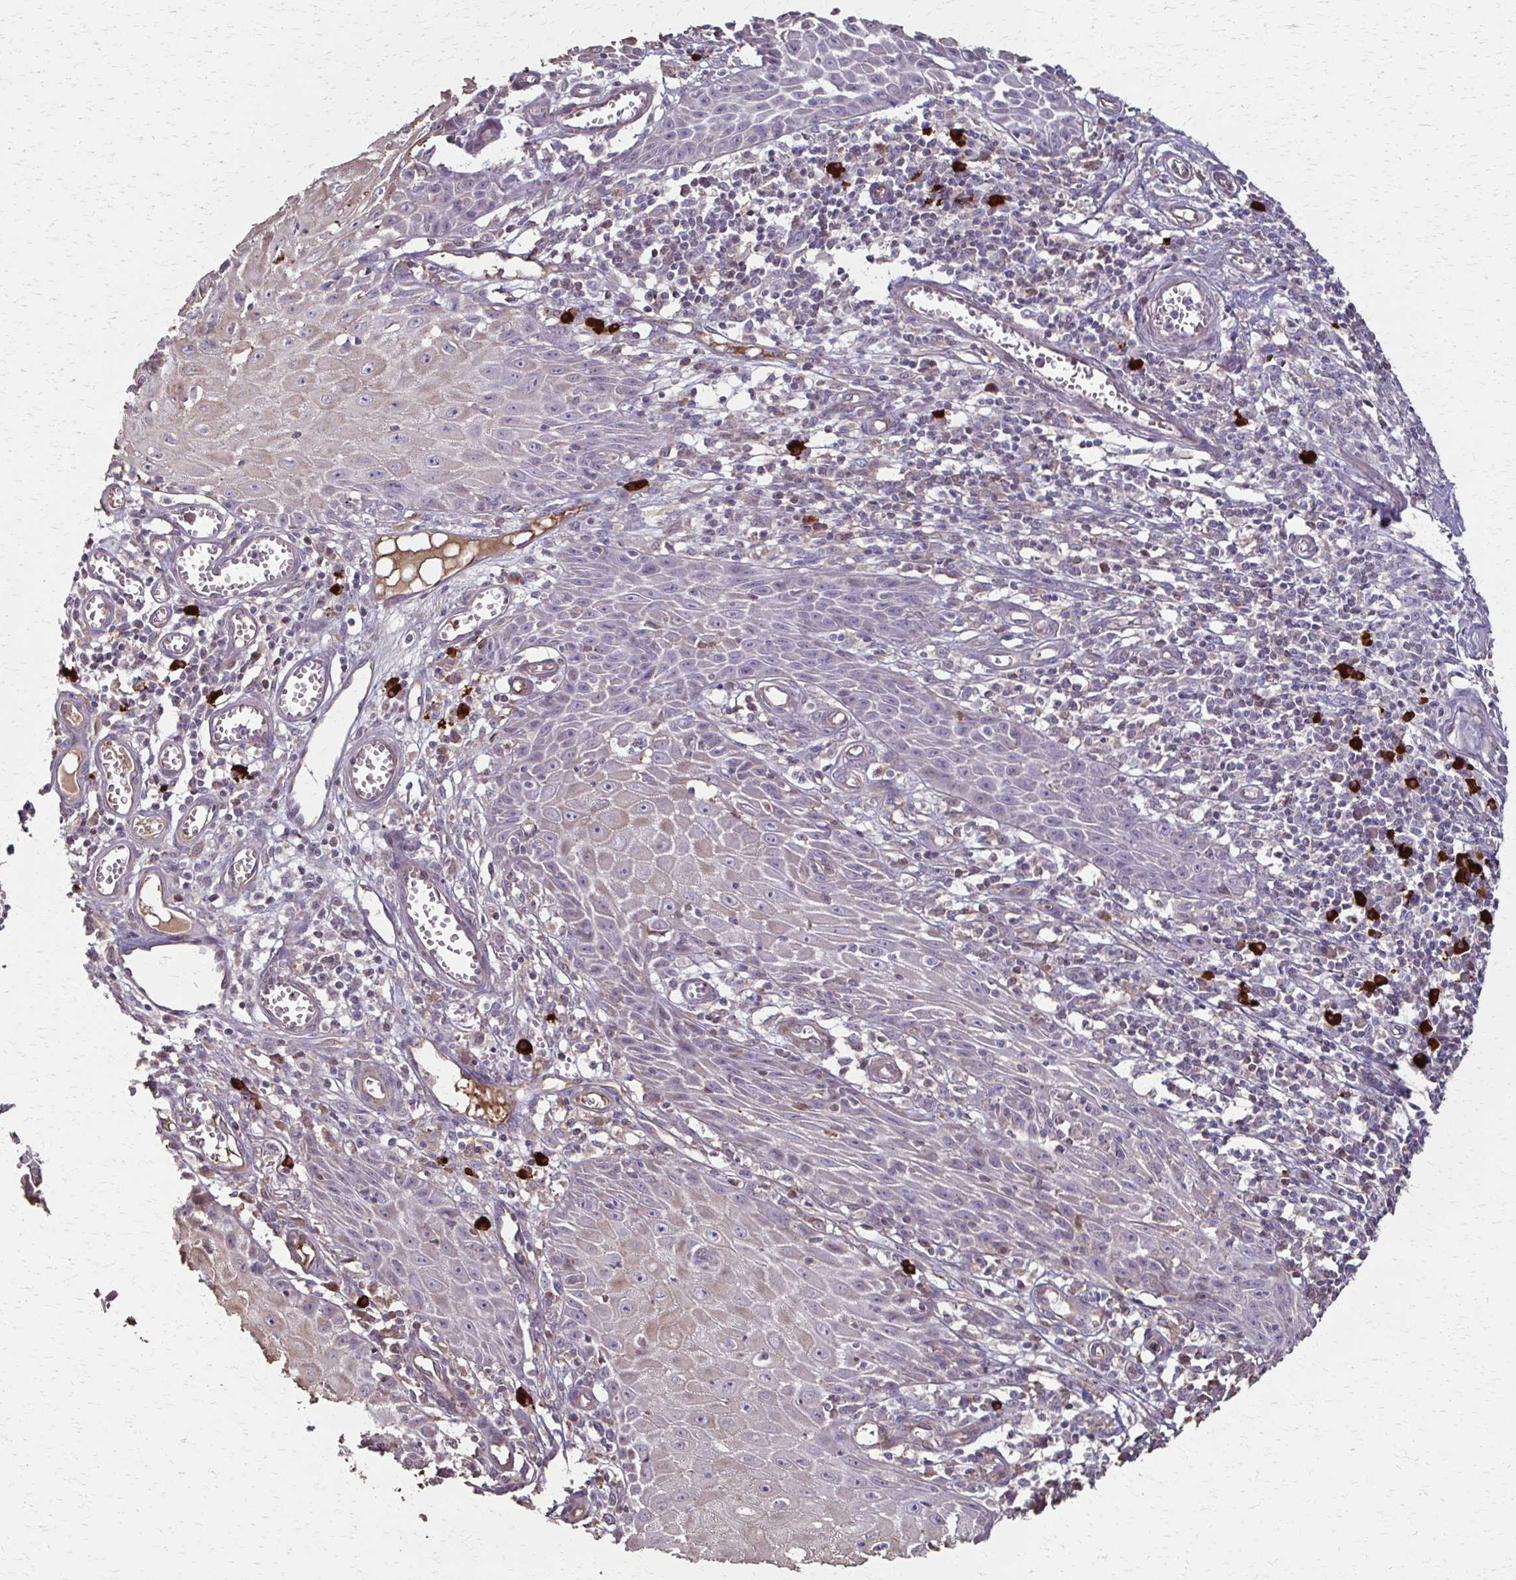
{"staining": {"intensity": "moderate", "quantity": "<25%", "location": "cytoplasmic/membranous"}, "tissue": "skin cancer", "cell_type": "Tumor cells", "image_type": "cancer", "snomed": [{"axis": "morphology", "description": "Squamous cell carcinoma, NOS"}, {"axis": "topography", "description": "Skin"}], "caption": "Skin cancer stained with immunohistochemistry exhibits moderate cytoplasmic/membranous expression in about <25% of tumor cells.", "gene": "IL18BP", "patient": {"sex": "female", "age": 73}}